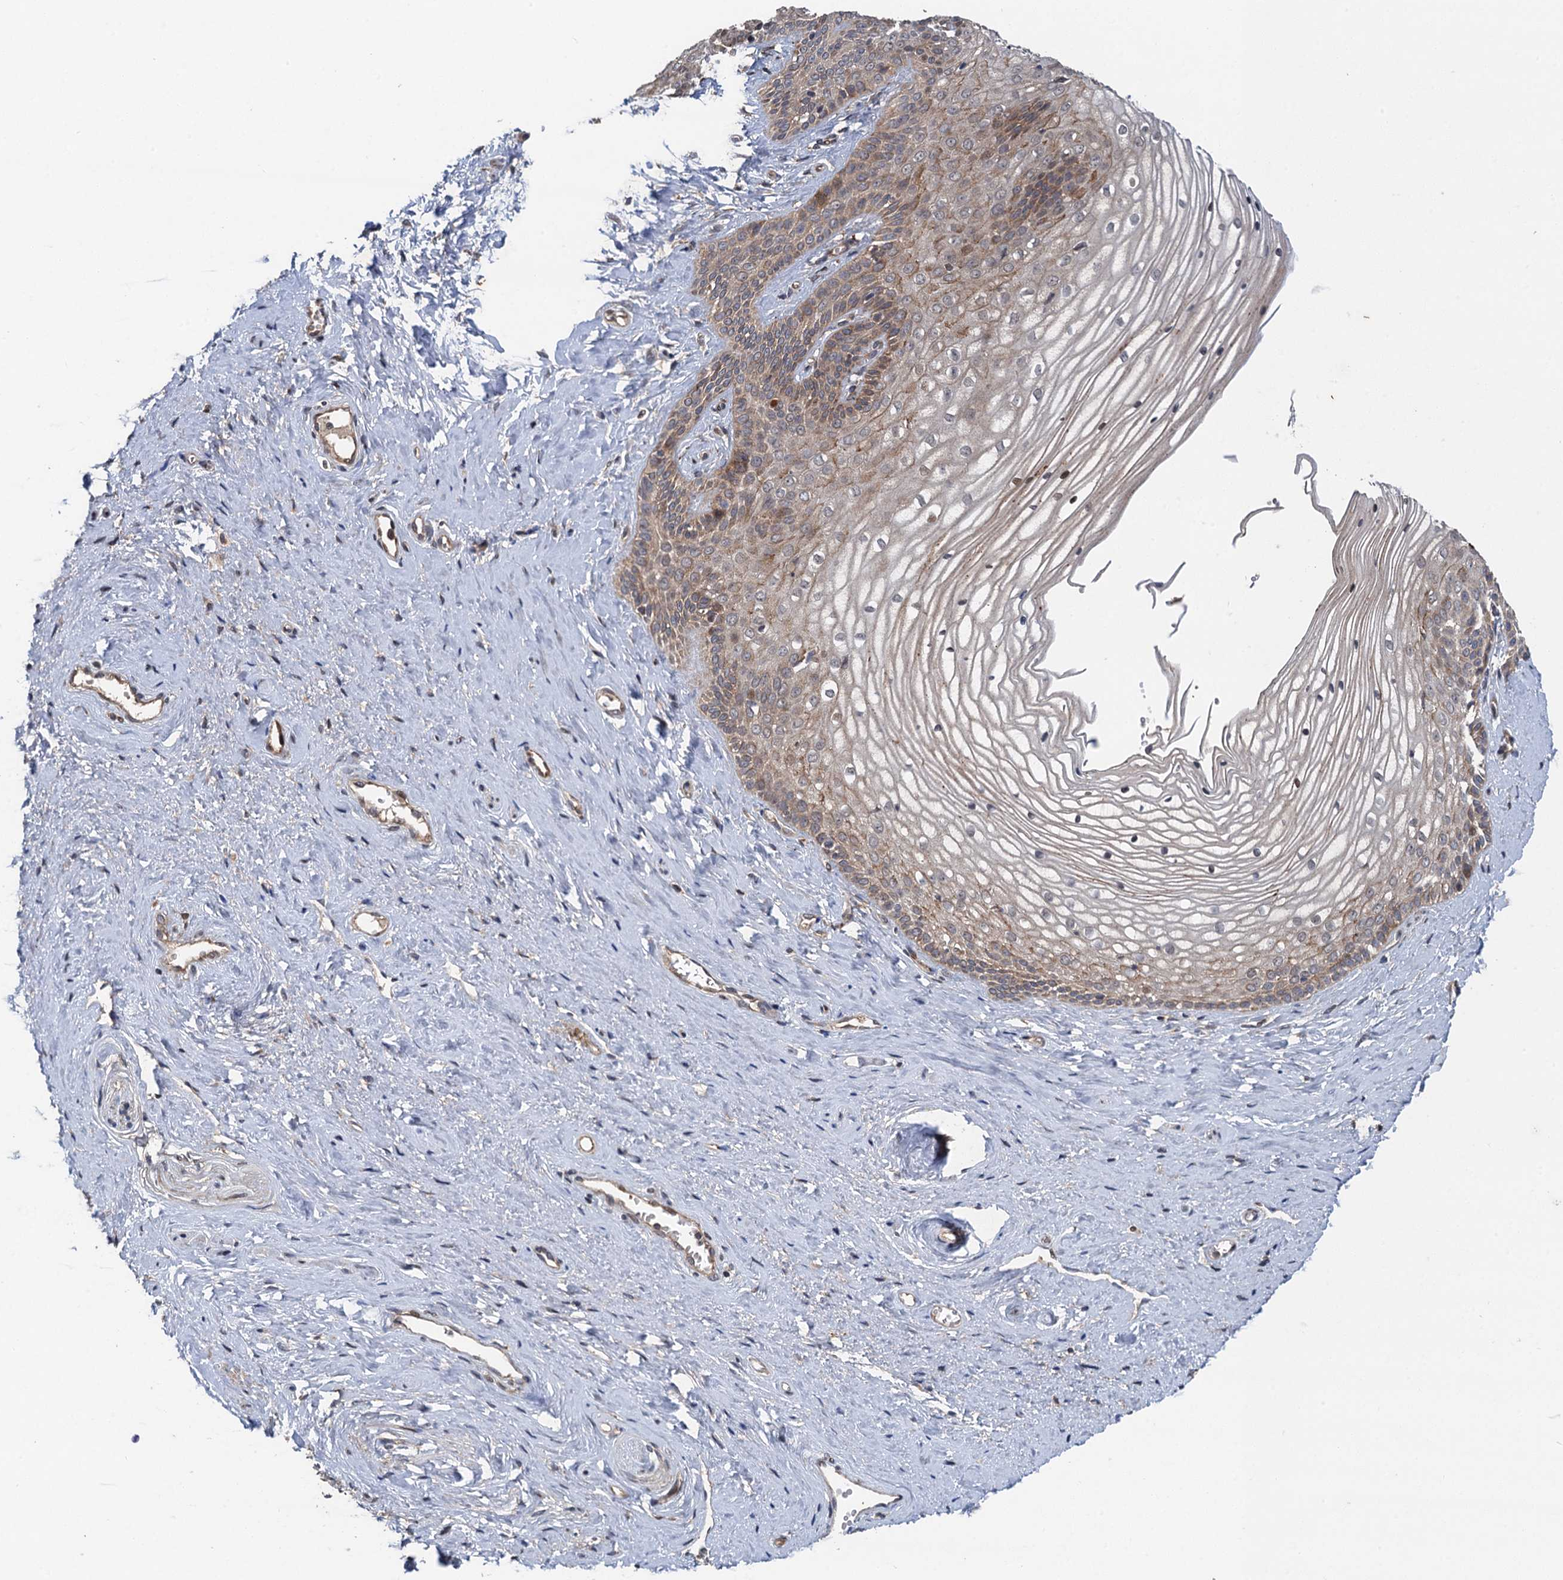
{"staining": {"intensity": "weak", "quantity": "25%-75%", "location": "cytoplasmic/membranous,nuclear"}, "tissue": "vagina", "cell_type": "Squamous epithelial cells", "image_type": "normal", "snomed": [{"axis": "morphology", "description": "Normal tissue, NOS"}, {"axis": "topography", "description": "Vagina"}, {"axis": "topography", "description": "Cervix"}], "caption": "The histopathology image exhibits staining of benign vagina, revealing weak cytoplasmic/membranous,nuclear protein staining (brown color) within squamous epithelial cells.", "gene": "NLRP10", "patient": {"sex": "female", "age": 40}}